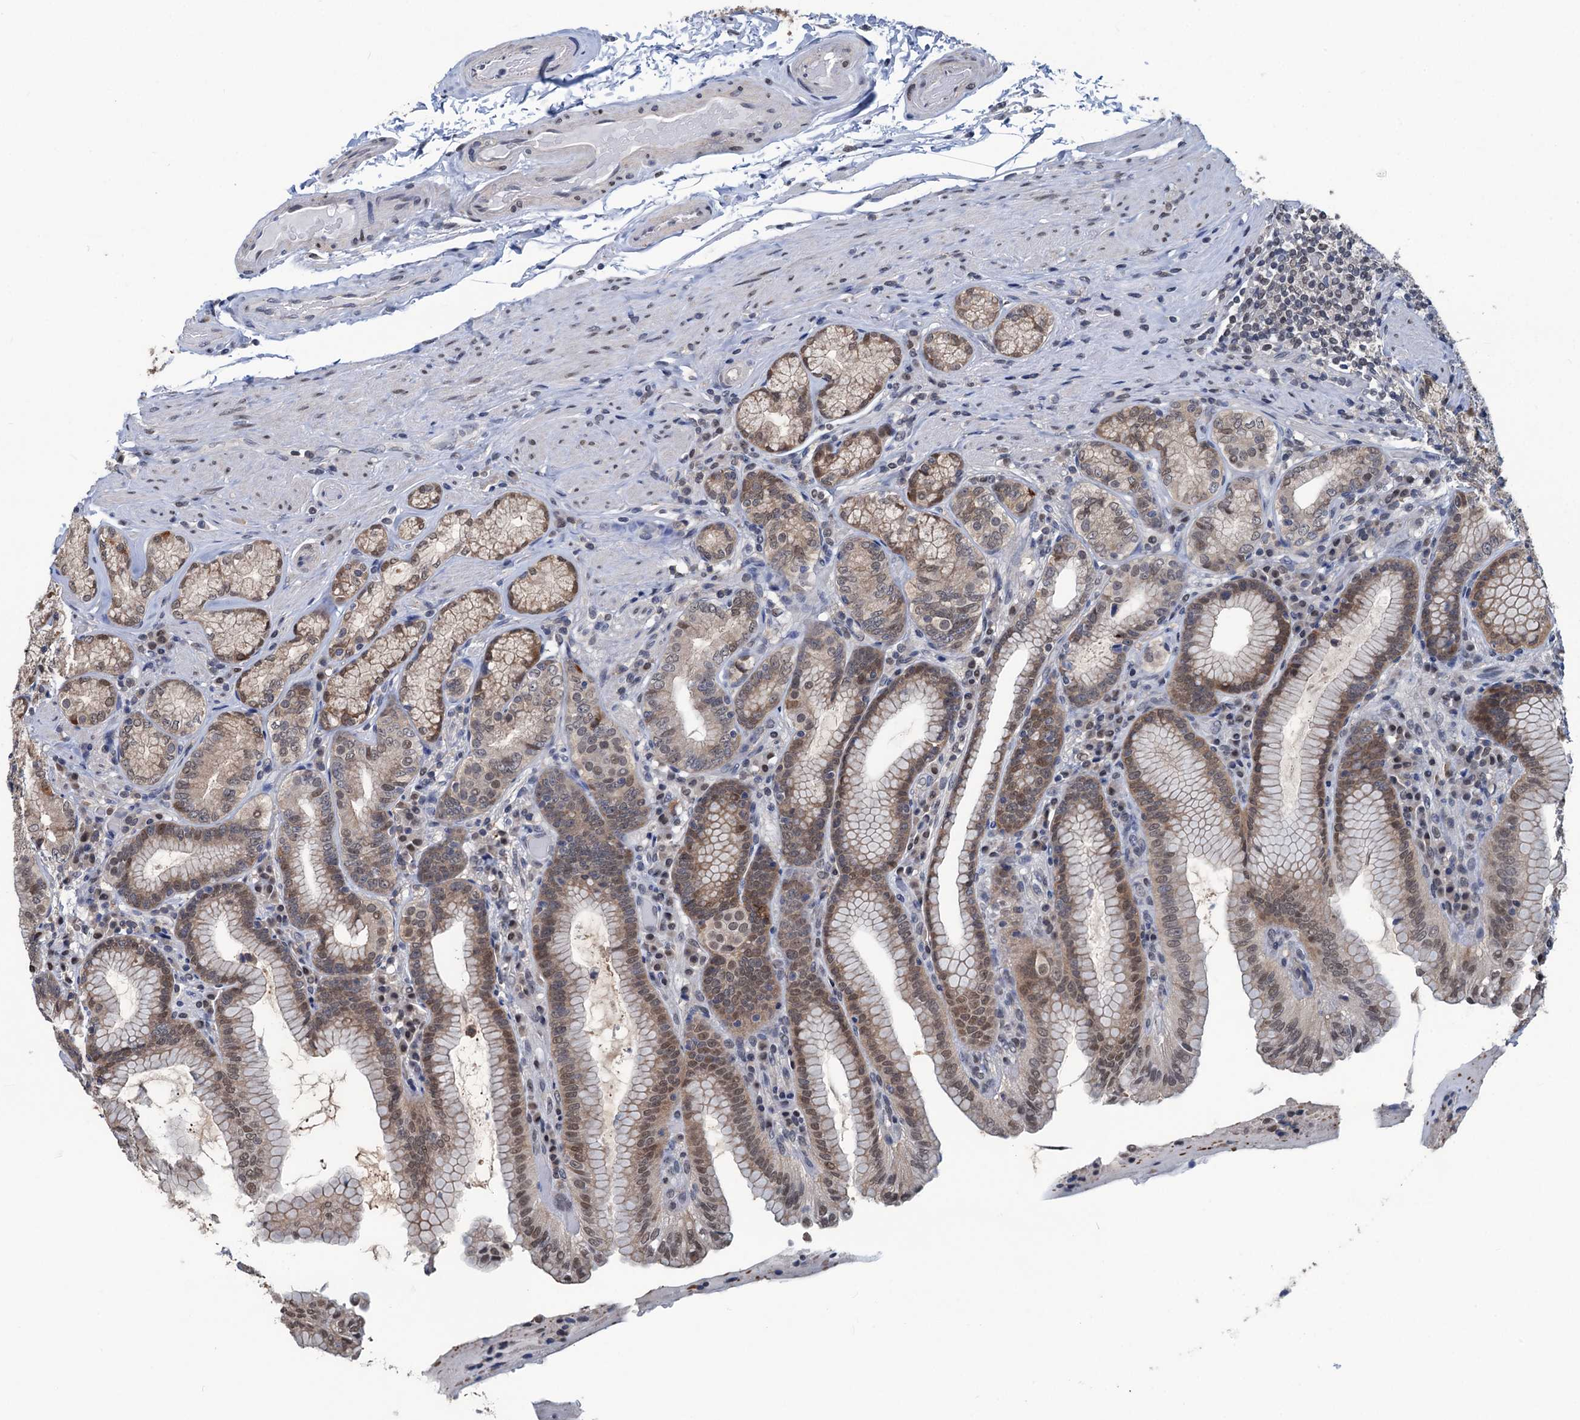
{"staining": {"intensity": "moderate", "quantity": ">75%", "location": "cytoplasmic/membranous,nuclear"}, "tissue": "stomach", "cell_type": "Glandular cells", "image_type": "normal", "snomed": [{"axis": "morphology", "description": "Normal tissue, NOS"}, {"axis": "topography", "description": "Stomach, upper"}, {"axis": "topography", "description": "Stomach, lower"}], "caption": "Immunohistochemistry (IHC) micrograph of normal stomach: stomach stained using IHC exhibits medium levels of moderate protein expression localized specifically in the cytoplasmic/membranous,nuclear of glandular cells, appearing as a cytoplasmic/membranous,nuclear brown color.", "gene": "RTKN2", "patient": {"sex": "female", "age": 76}}